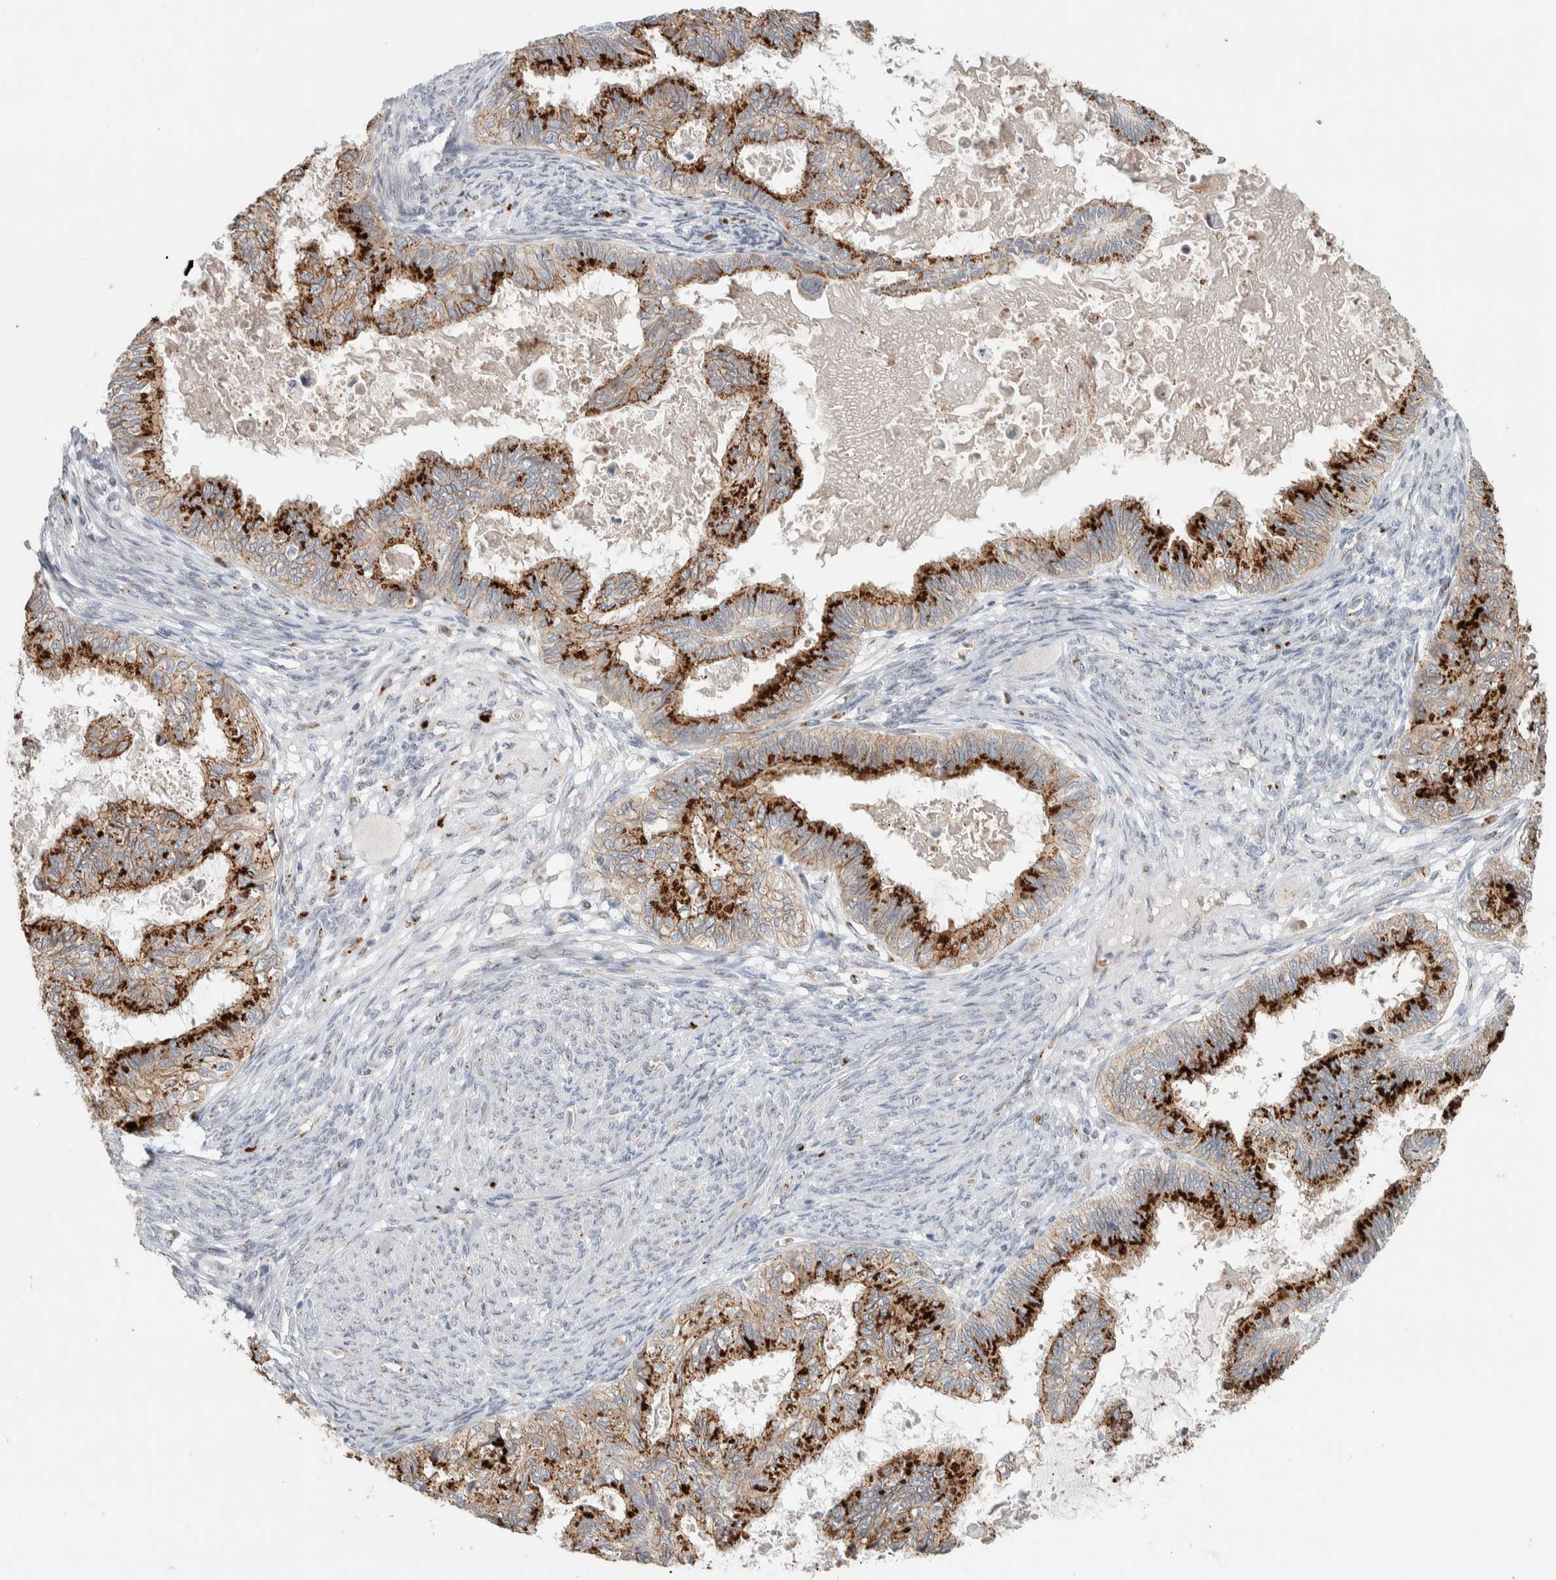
{"staining": {"intensity": "strong", "quantity": "25%-75%", "location": "cytoplasmic/membranous"}, "tissue": "cervical cancer", "cell_type": "Tumor cells", "image_type": "cancer", "snomed": [{"axis": "morphology", "description": "Normal tissue, NOS"}, {"axis": "morphology", "description": "Adenocarcinoma, NOS"}, {"axis": "topography", "description": "Cervix"}, {"axis": "topography", "description": "Endometrium"}], "caption": "Cervical cancer (adenocarcinoma) was stained to show a protein in brown. There is high levels of strong cytoplasmic/membranous staining in approximately 25%-75% of tumor cells.", "gene": "SLC38A10", "patient": {"sex": "female", "age": 86}}